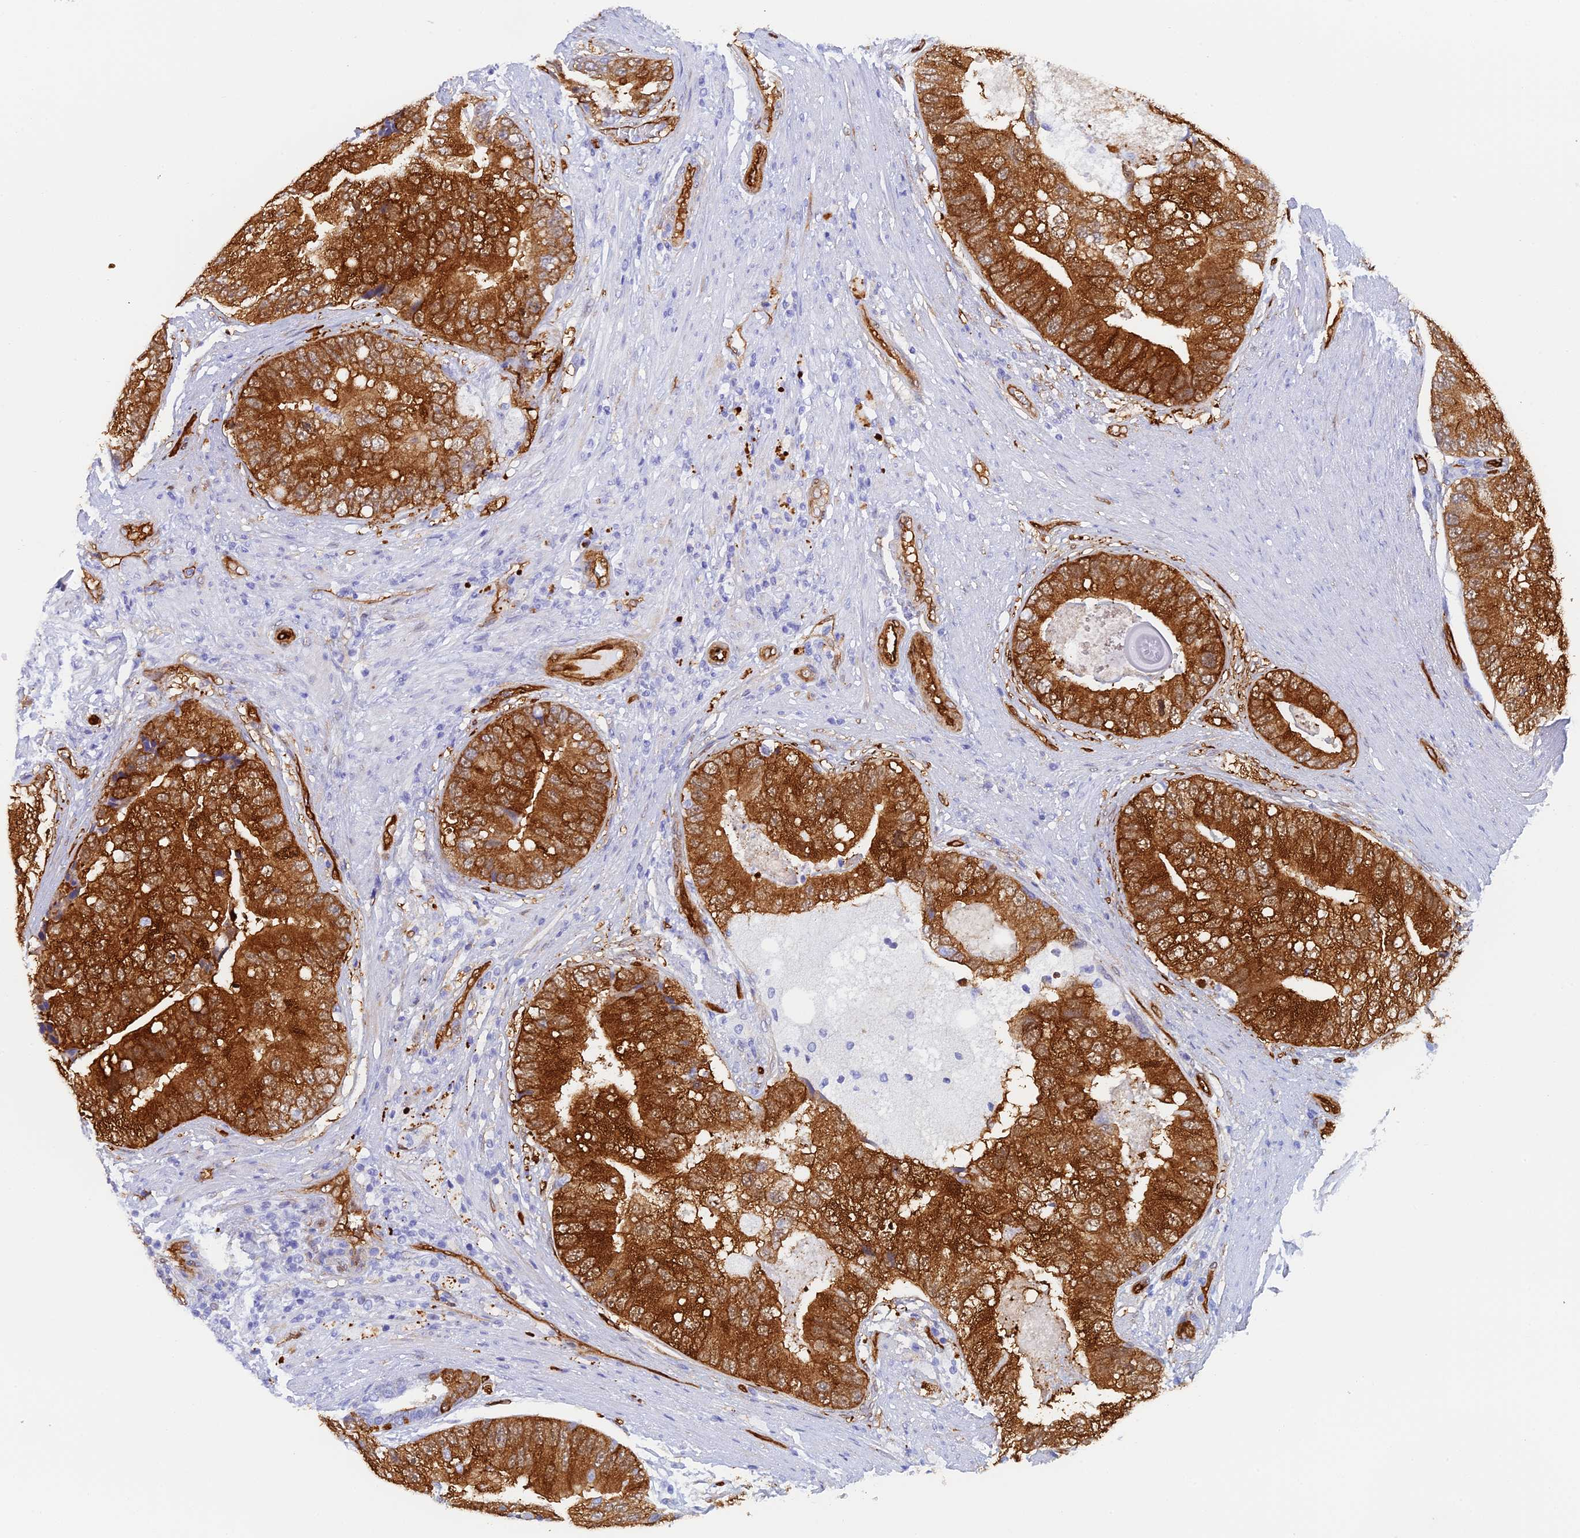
{"staining": {"intensity": "strong", "quantity": ">75%", "location": "cytoplasmic/membranous"}, "tissue": "prostate cancer", "cell_type": "Tumor cells", "image_type": "cancer", "snomed": [{"axis": "morphology", "description": "Adenocarcinoma, High grade"}, {"axis": "topography", "description": "Prostate"}], "caption": "There is high levels of strong cytoplasmic/membranous expression in tumor cells of prostate cancer, as demonstrated by immunohistochemical staining (brown color).", "gene": "CRIP2", "patient": {"sex": "male", "age": 70}}